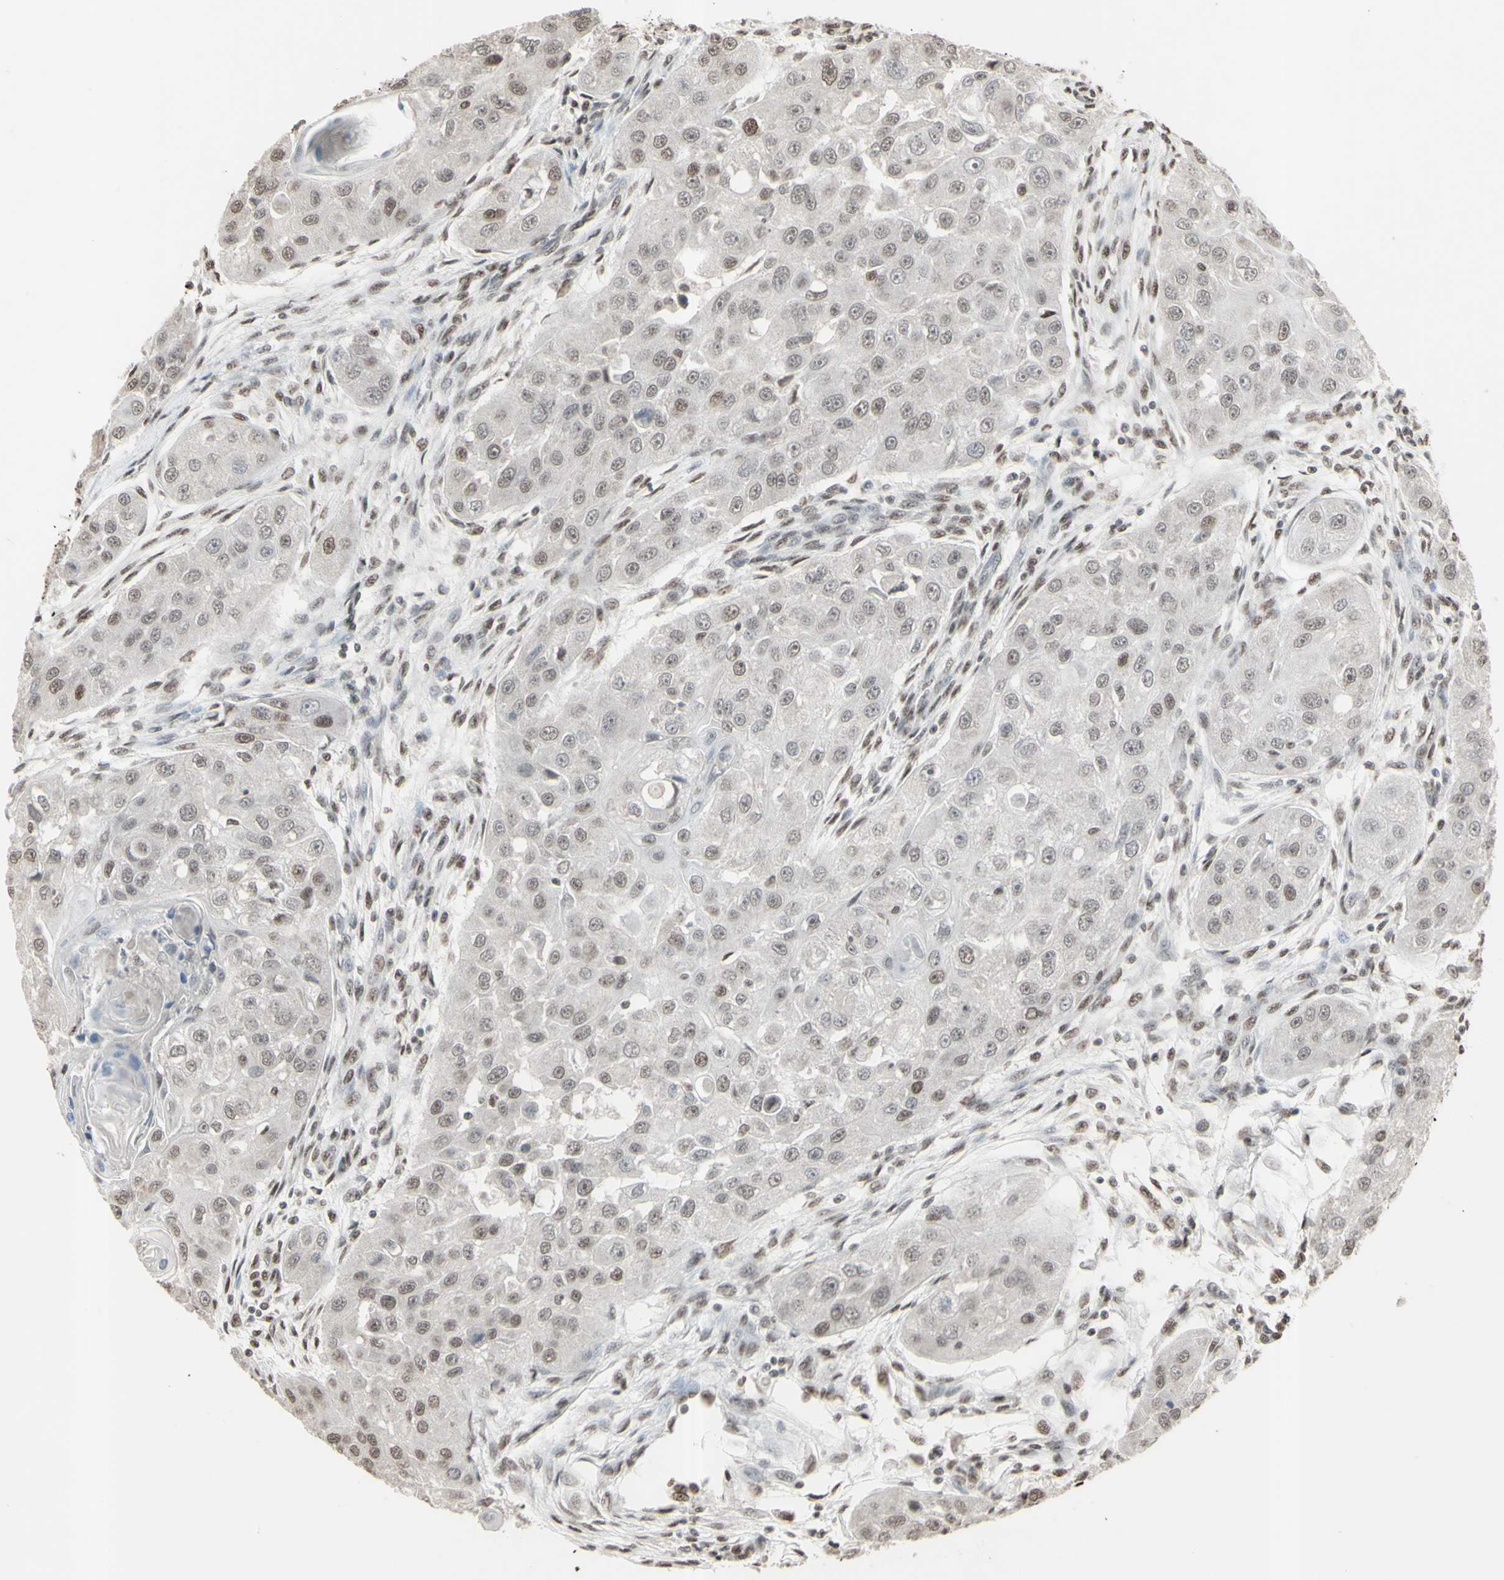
{"staining": {"intensity": "weak", "quantity": "25%-75%", "location": "nuclear"}, "tissue": "head and neck cancer", "cell_type": "Tumor cells", "image_type": "cancer", "snomed": [{"axis": "morphology", "description": "Normal tissue, NOS"}, {"axis": "morphology", "description": "Squamous cell carcinoma, NOS"}, {"axis": "topography", "description": "Skeletal muscle"}, {"axis": "topography", "description": "Head-Neck"}], "caption": "This histopathology image reveals IHC staining of human head and neck cancer, with low weak nuclear staining in approximately 25%-75% of tumor cells.", "gene": "TRIM28", "patient": {"sex": "male", "age": 51}}